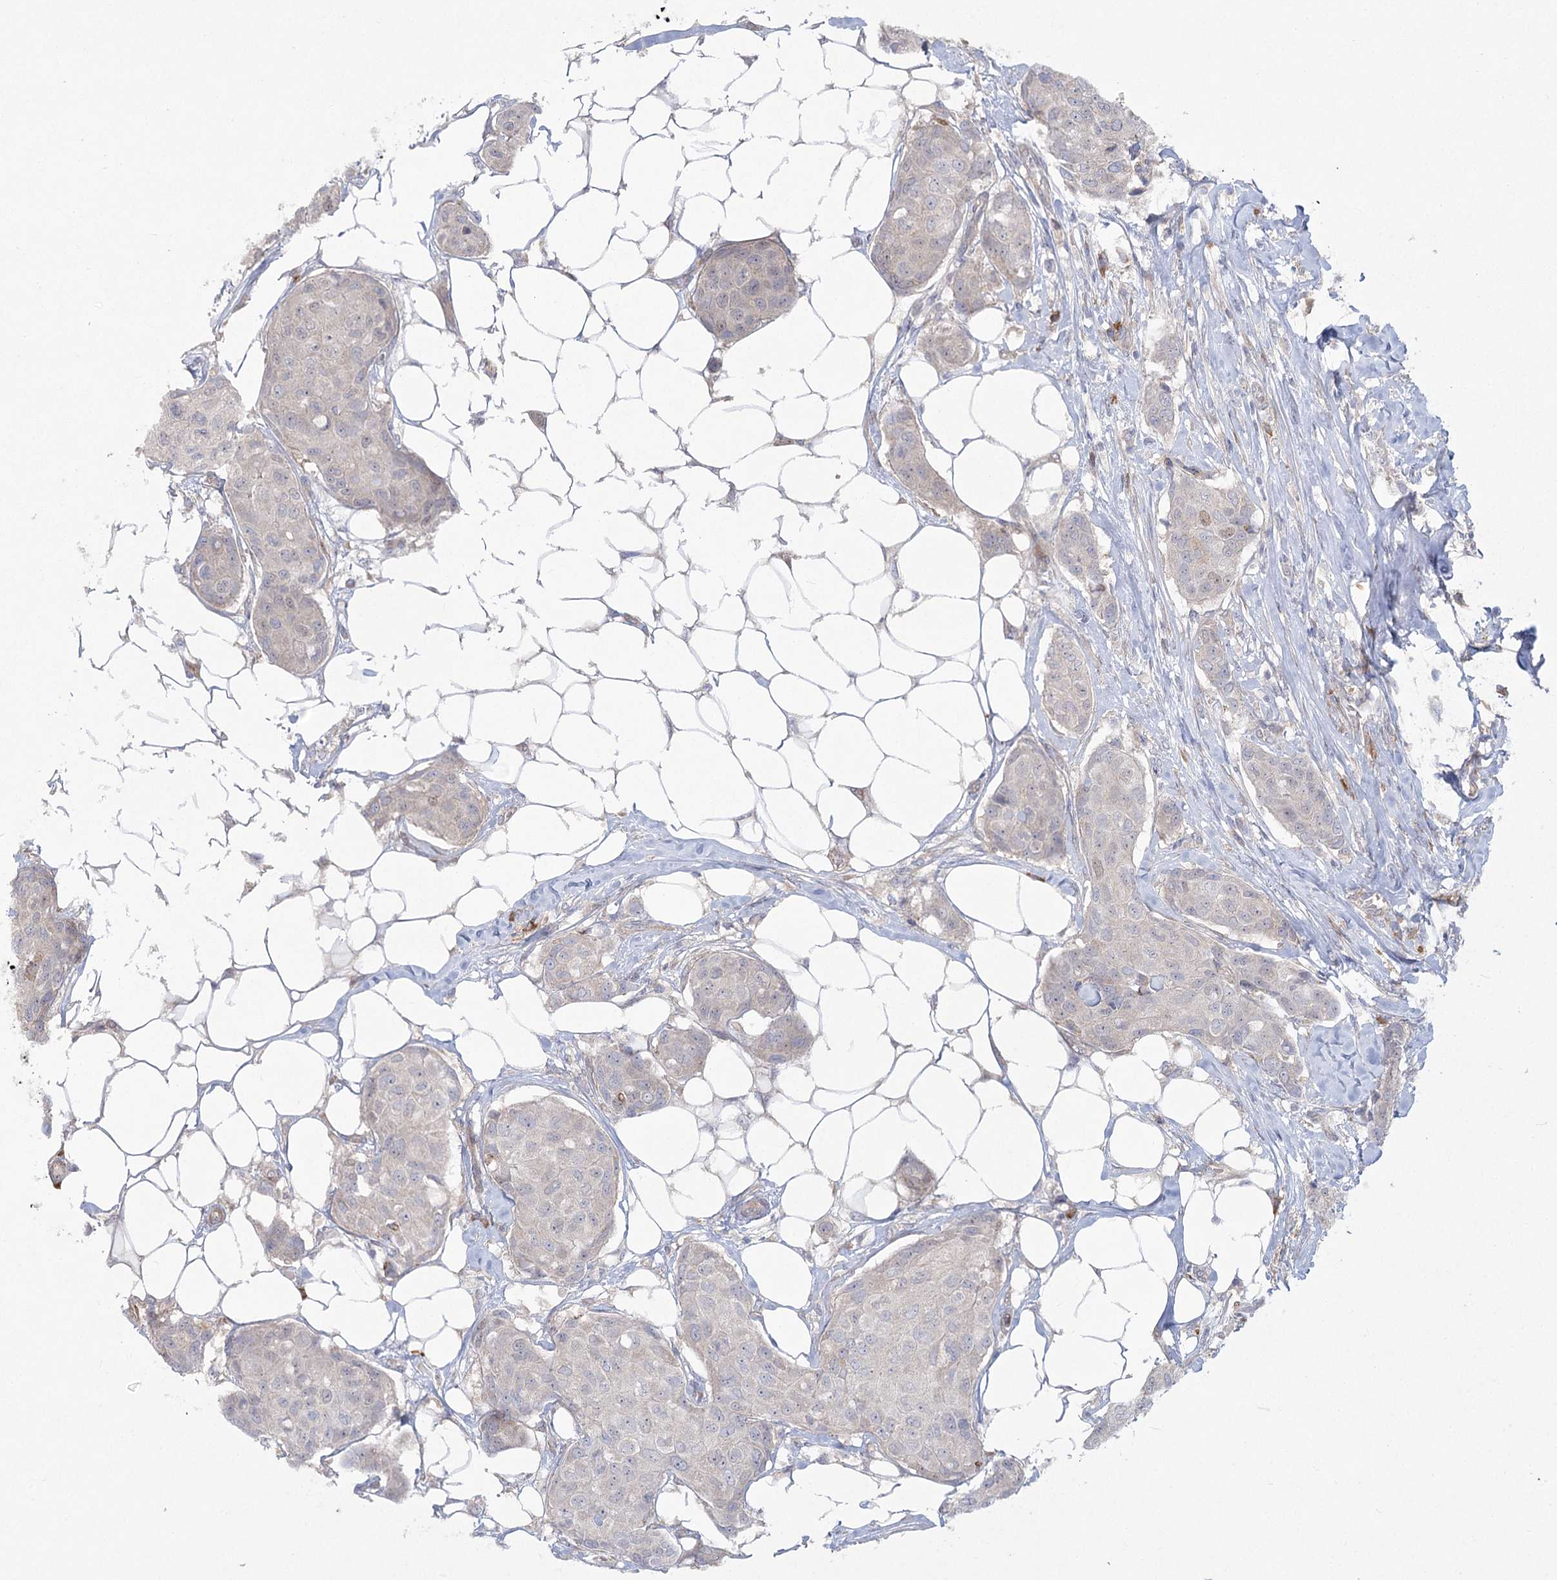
{"staining": {"intensity": "weak", "quantity": "<25%", "location": "nuclear"}, "tissue": "breast cancer", "cell_type": "Tumor cells", "image_type": "cancer", "snomed": [{"axis": "morphology", "description": "Duct carcinoma"}, {"axis": "topography", "description": "Breast"}], "caption": "Immunohistochemical staining of infiltrating ductal carcinoma (breast) exhibits no significant staining in tumor cells. The staining is performed using DAB (3,3'-diaminobenzidine) brown chromogen with nuclei counter-stained in using hematoxylin.", "gene": "CAMTA1", "patient": {"sex": "female", "age": 80}}